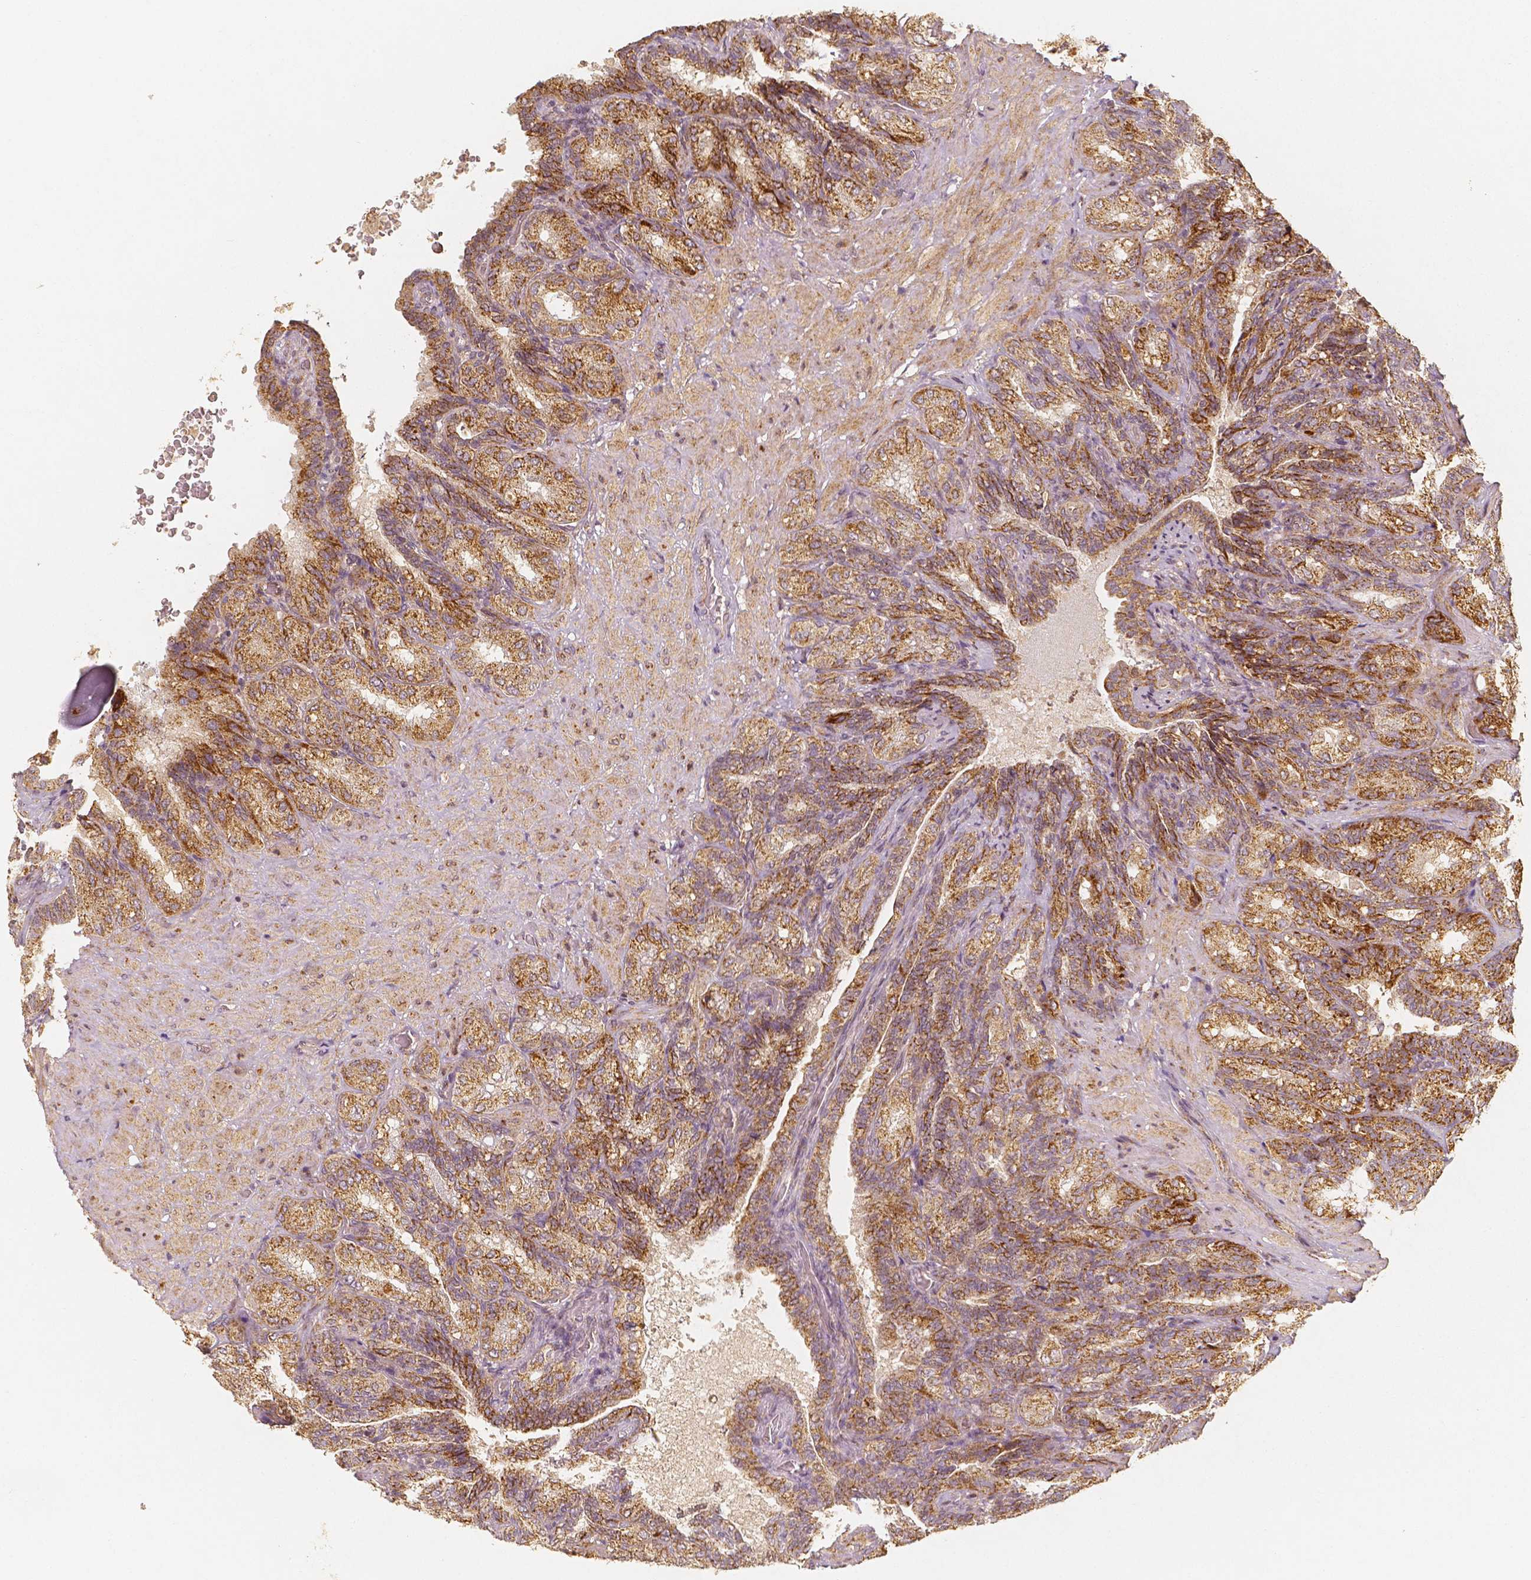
{"staining": {"intensity": "moderate", "quantity": ">75%", "location": "cytoplasmic/membranous"}, "tissue": "seminal vesicle", "cell_type": "Glandular cells", "image_type": "normal", "snomed": [{"axis": "morphology", "description": "Normal tissue, NOS"}, {"axis": "topography", "description": "Seminal veicle"}], "caption": "Immunohistochemical staining of benign human seminal vesicle shows moderate cytoplasmic/membranous protein expression in about >75% of glandular cells. (Stains: DAB in brown, nuclei in blue, Microscopy: brightfield microscopy at high magnification).", "gene": "PGAM5", "patient": {"sex": "male", "age": 68}}